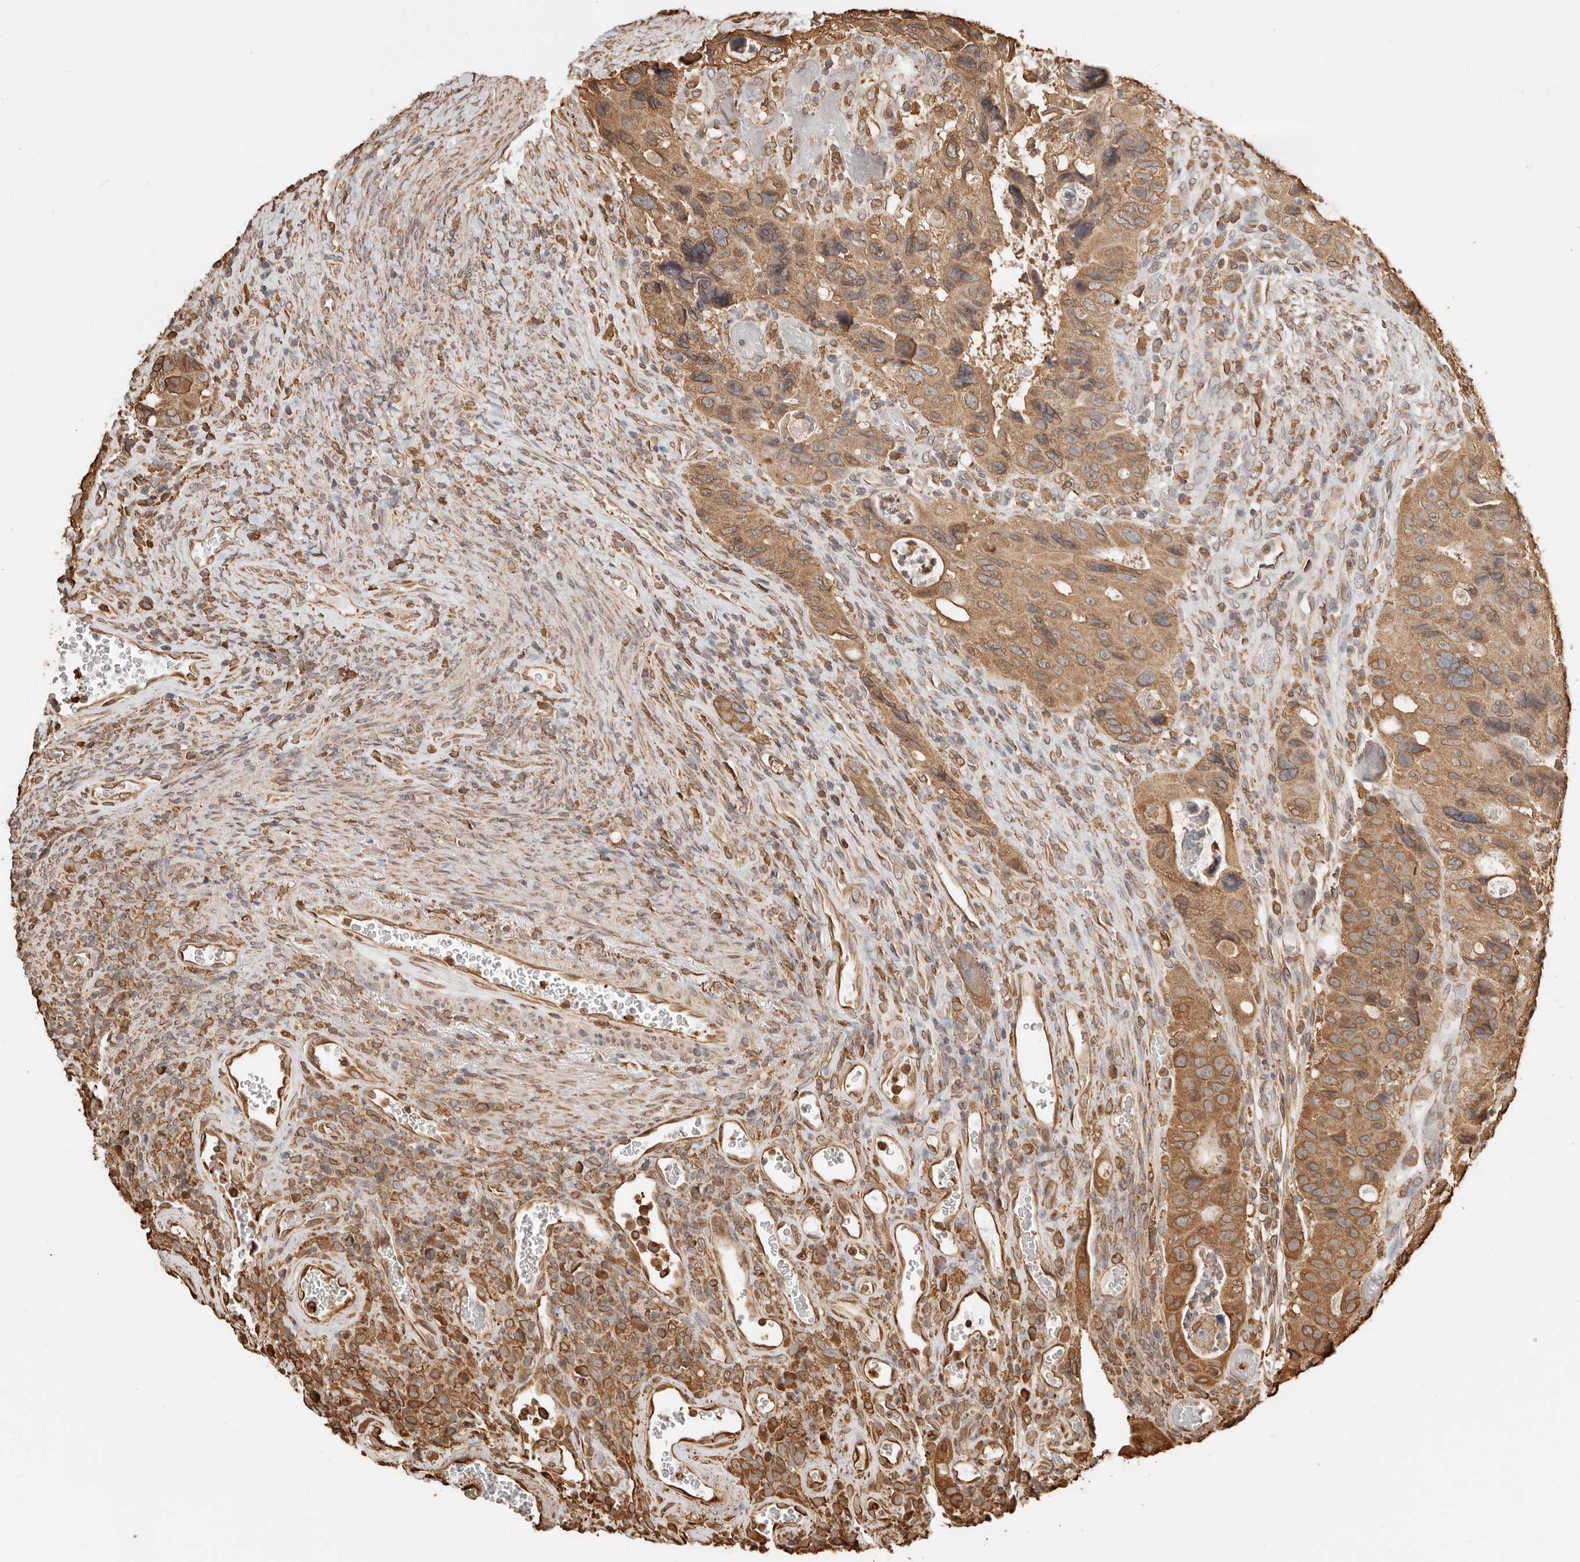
{"staining": {"intensity": "moderate", "quantity": ">75%", "location": "cytoplasmic/membranous"}, "tissue": "colorectal cancer", "cell_type": "Tumor cells", "image_type": "cancer", "snomed": [{"axis": "morphology", "description": "Adenocarcinoma, NOS"}, {"axis": "topography", "description": "Rectum"}], "caption": "Adenocarcinoma (colorectal) stained with immunohistochemistry (IHC) displays moderate cytoplasmic/membranous positivity in about >75% of tumor cells.", "gene": "ARHGEF10L", "patient": {"sex": "male", "age": 59}}